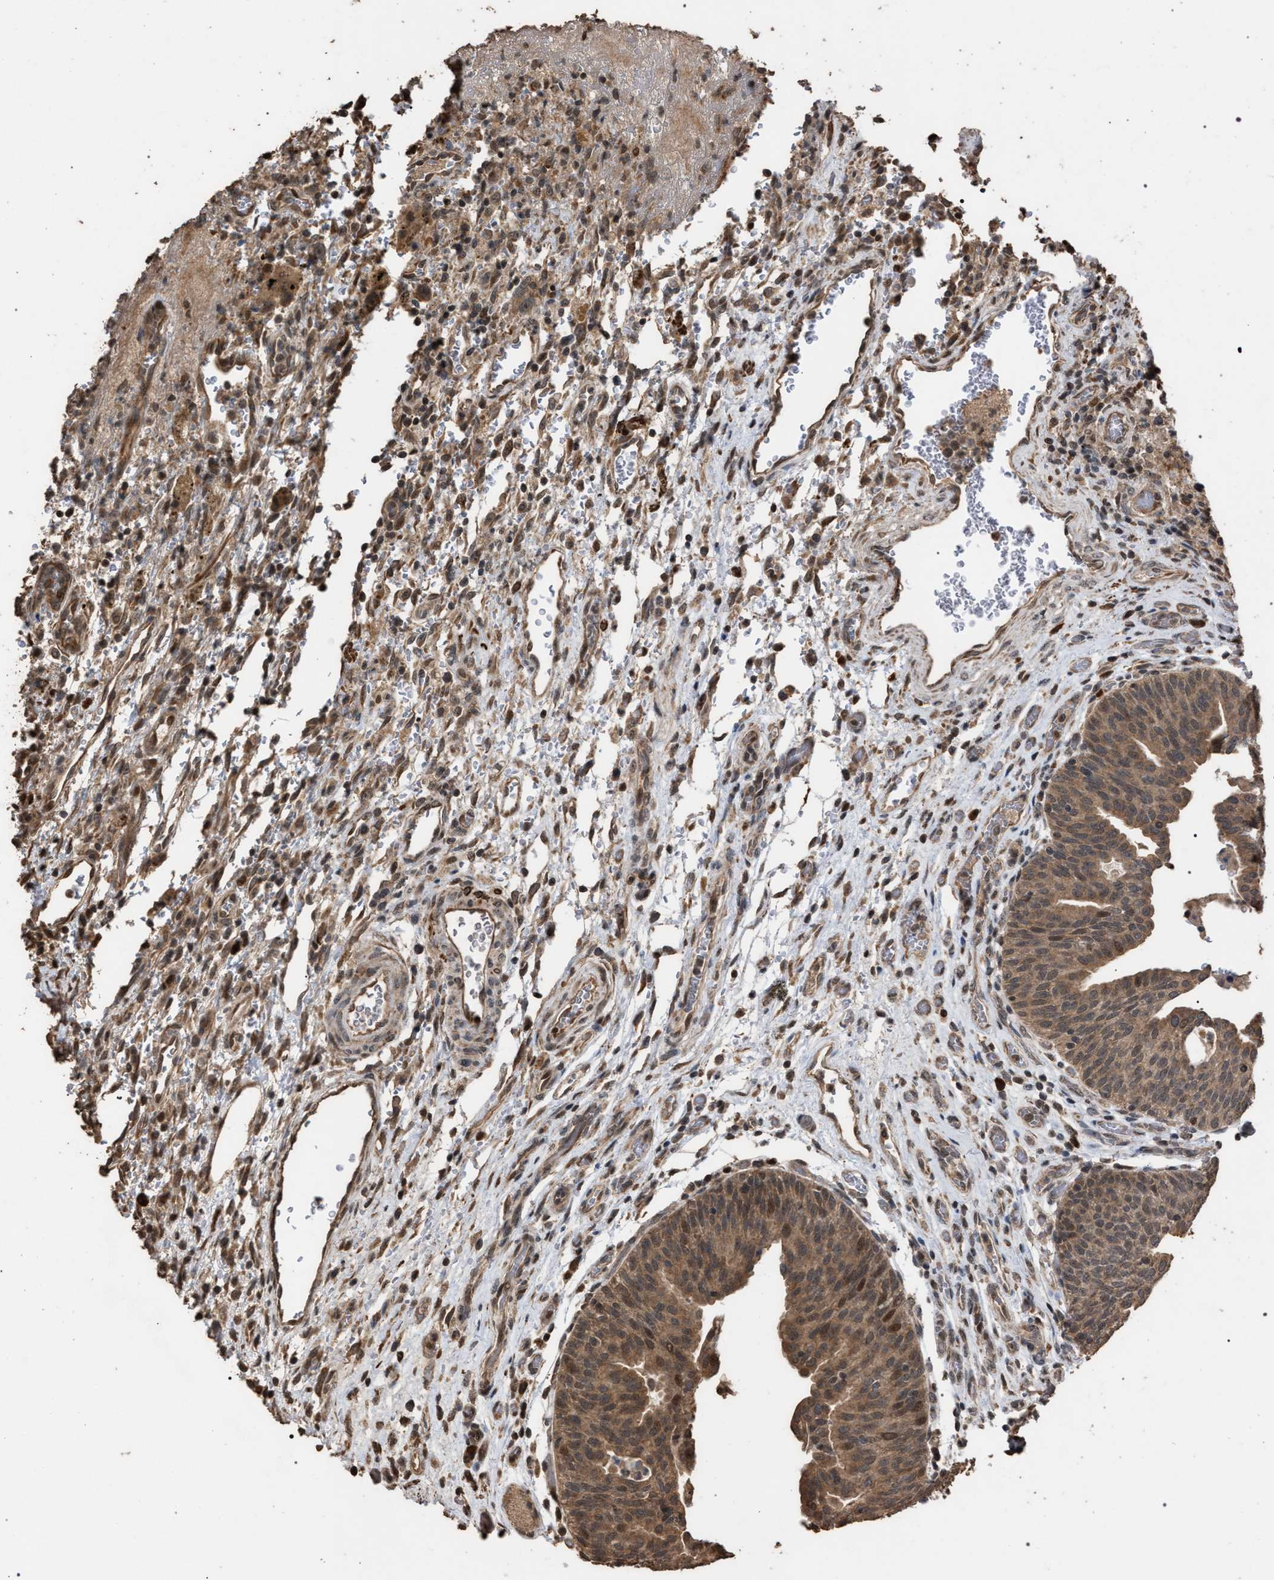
{"staining": {"intensity": "moderate", "quantity": ">75%", "location": "cytoplasmic/membranous"}, "tissue": "urothelial cancer", "cell_type": "Tumor cells", "image_type": "cancer", "snomed": [{"axis": "morphology", "description": "Urothelial carcinoma, Low grade"}, {"axis": "morphology", "description": "Urothelial carcinoma, High grade"}, {"axis": "topography", "description": "Urinary bladder"}], "caption": "Immunohistochemical staining of human urothelial cancer demonstrates moderate cytoplasmic/membranous protein staining in about >75% of tumor cells.", "gene": "NAA35", "patient": {"sex": "male", "age": 35}}